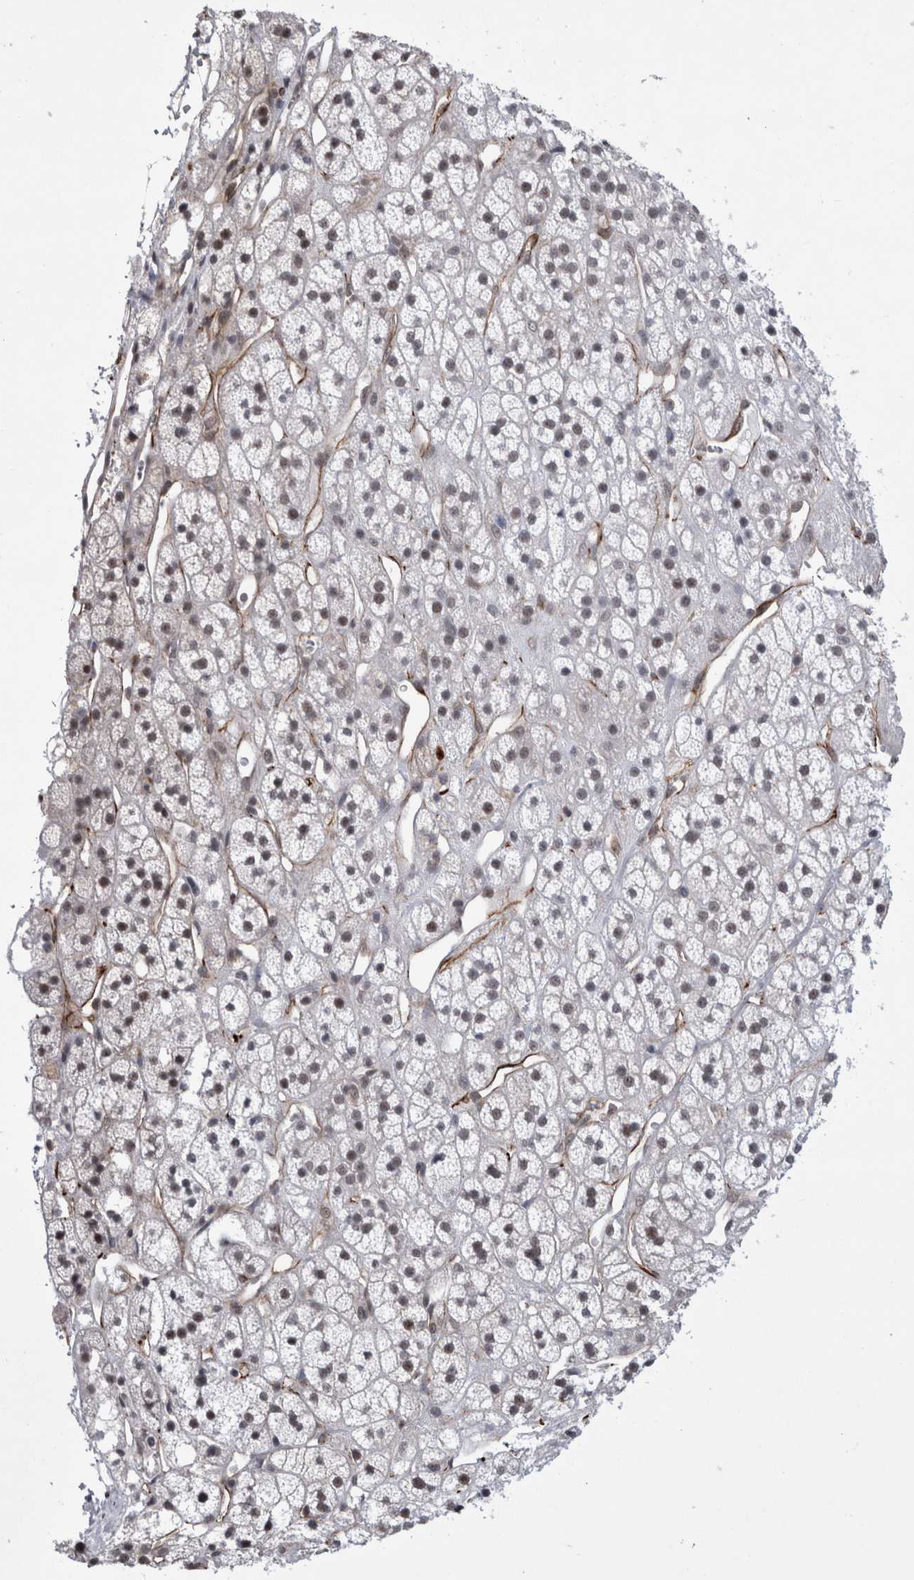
{"staining": {"intensity": "weak", "quantity": "<25%", "location": "cytoplasmic/membranous"}, "tissue": "adrenal gland", "cell_type": "Glandular cells", "image_type": "normal", "snomed": [{"axis": "morphology", "description": "Normal tissue, NOS"}, {"axis": "topography", "description": "Adrenal gland"}], "caption": "Image shows no significant protein positivity in glandular cells of unremarkable adrenal gland.", "gene": "FAM83H", "patient": {"sex": "male", "age": 56}}